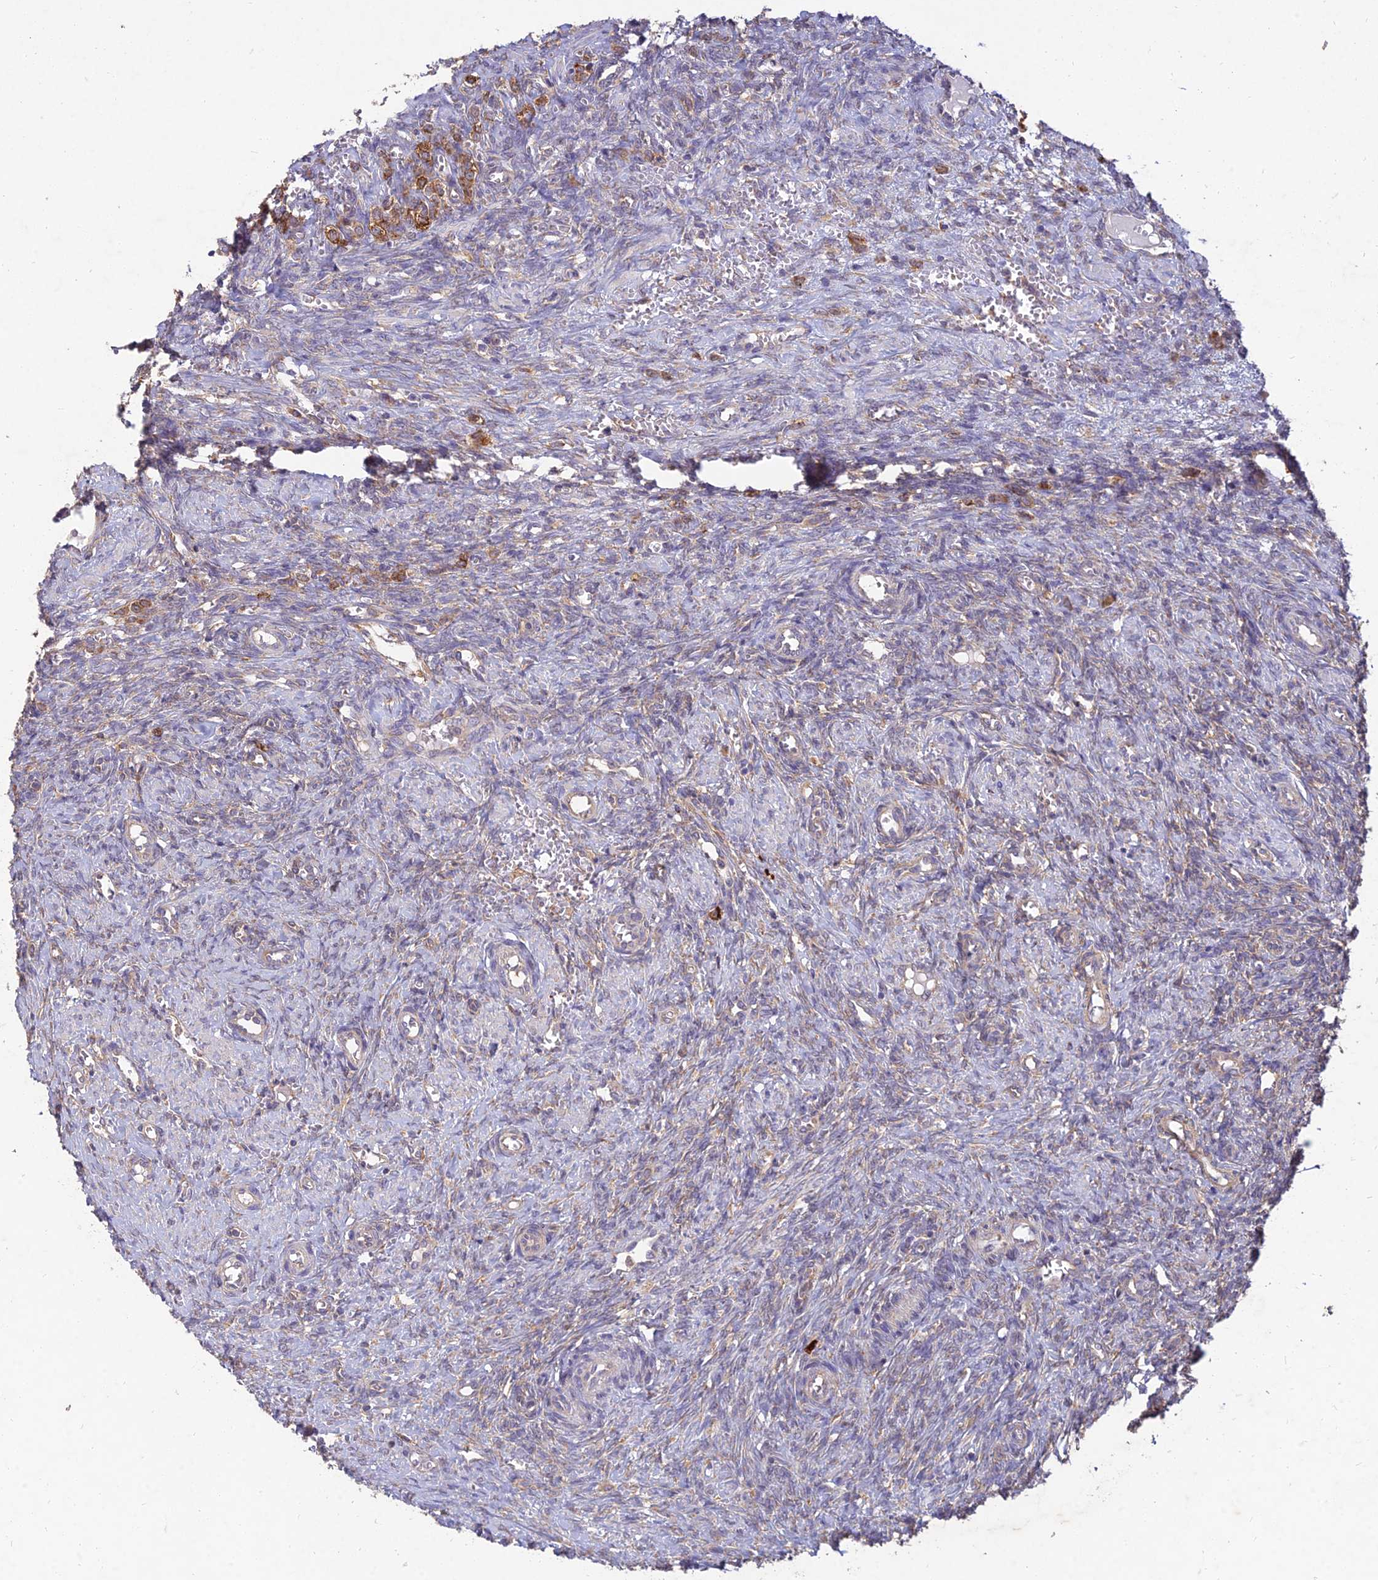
{"staining": {"intensity": "moderate", "quantity": ">75%", "location": "cytoplasmic/membranous"}, "tissue": "ovary", "cell_type": "Follicle cells", "image_type": "normal", "snomed": [{"axis": "morphology", "description": "Normal tissue, NOS"}, {"axis": "topography", "description": "Ovary"}], "caption": "High-power microscopy captured an immunohistochemistry (IHC) photomicrograph of normal ovary, revealing moderate cytoplasmic/membranous positivity in approximately >75% of follicle cells.", "gene": "NXNL2", "patient": {"sex": "female", "age": 41}}